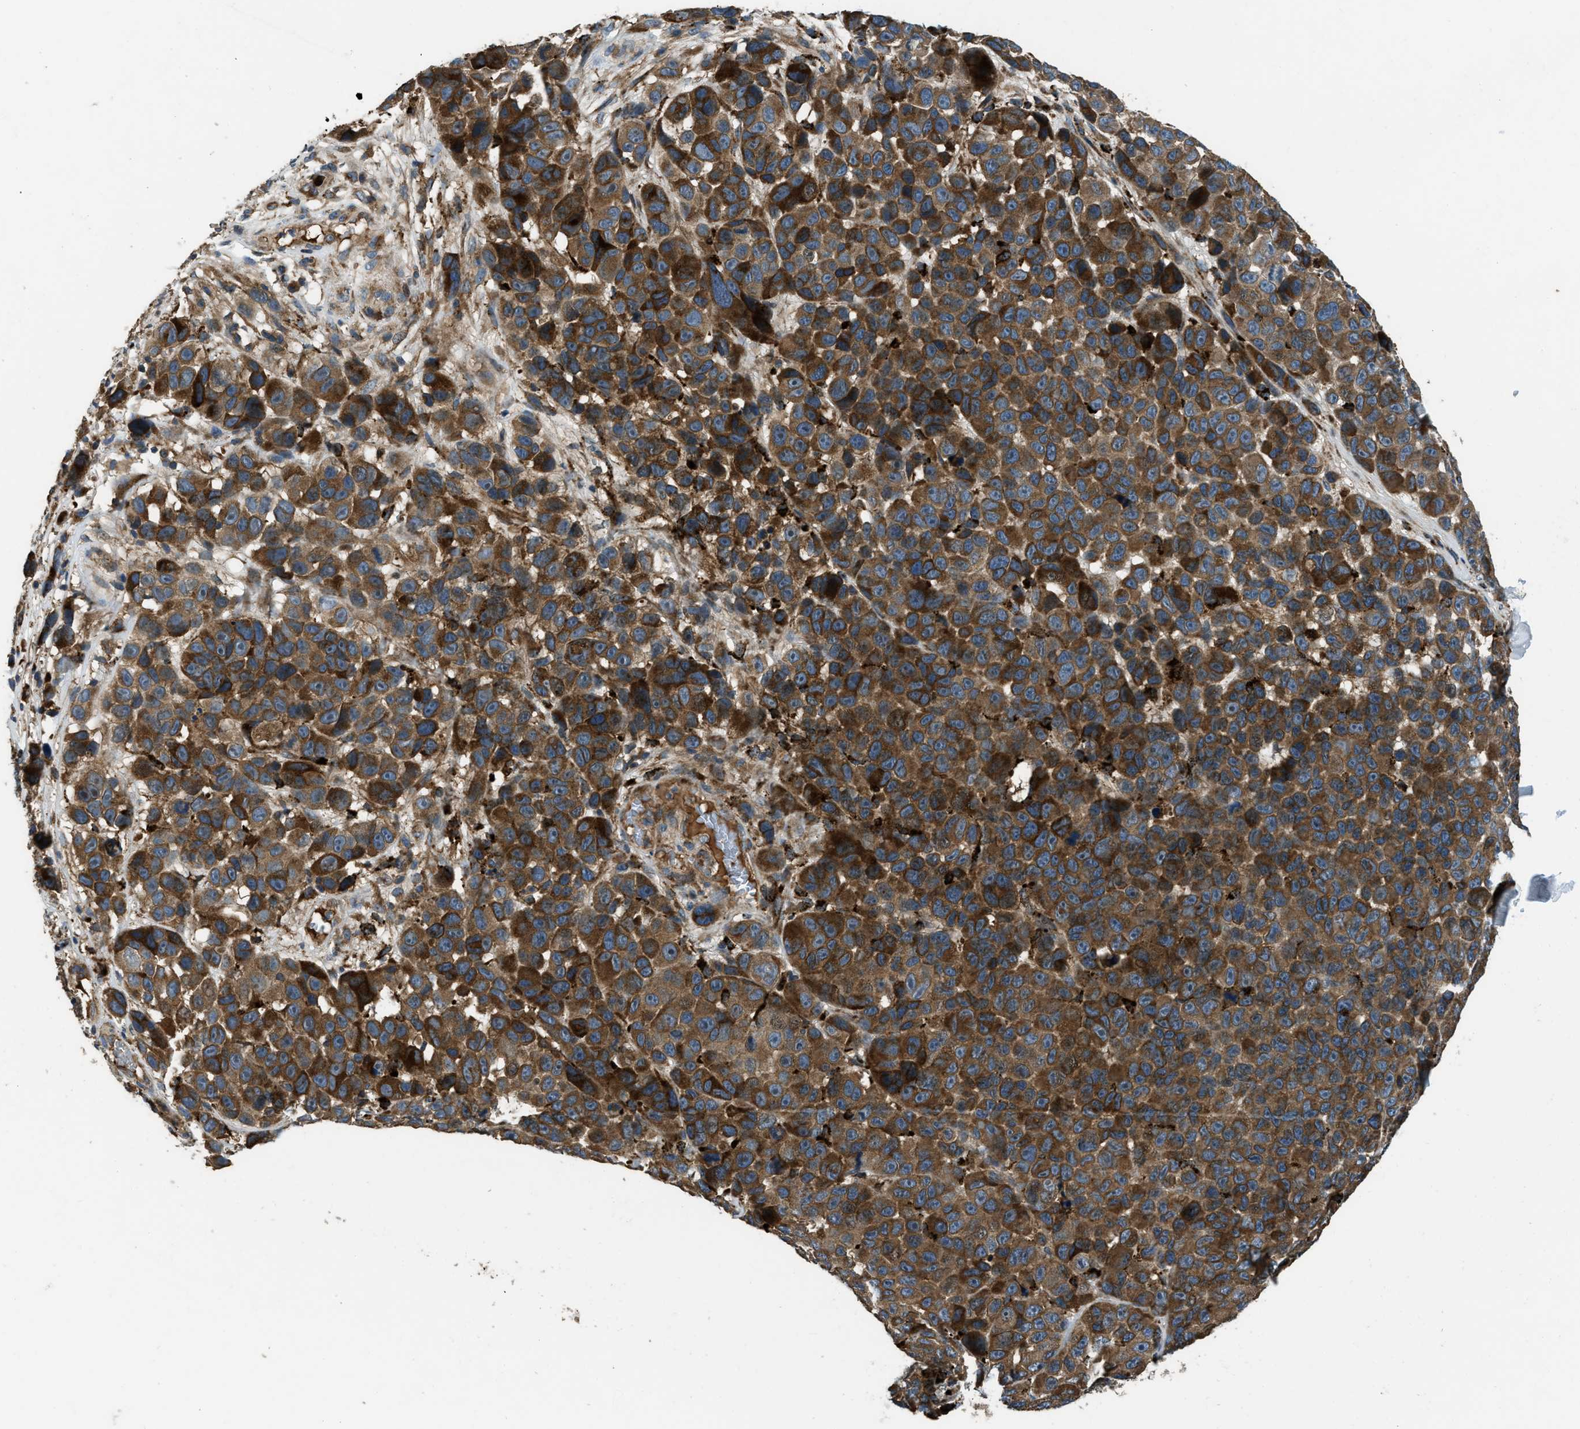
{"staining": {"intensity": "strong", "quantity": ">75%", "location": "cytoplasmic/membranous"}, "tissue": "melanoma", "cell_type": "Tumor cells", "image_type": "cancer", "snomed": [{"axis": "morphology", "description": "Malignant melanoma, NOS"}, {"axis": "topography", "description": "Skin"}], "caption": "Protein staining of malignant melanoma tissue demonstrates strong cytoplasmic/membranous staining in approximately >75% of tumor cells.", "gene": "GGH", "patient": {"sex": "male", "age": 53}}